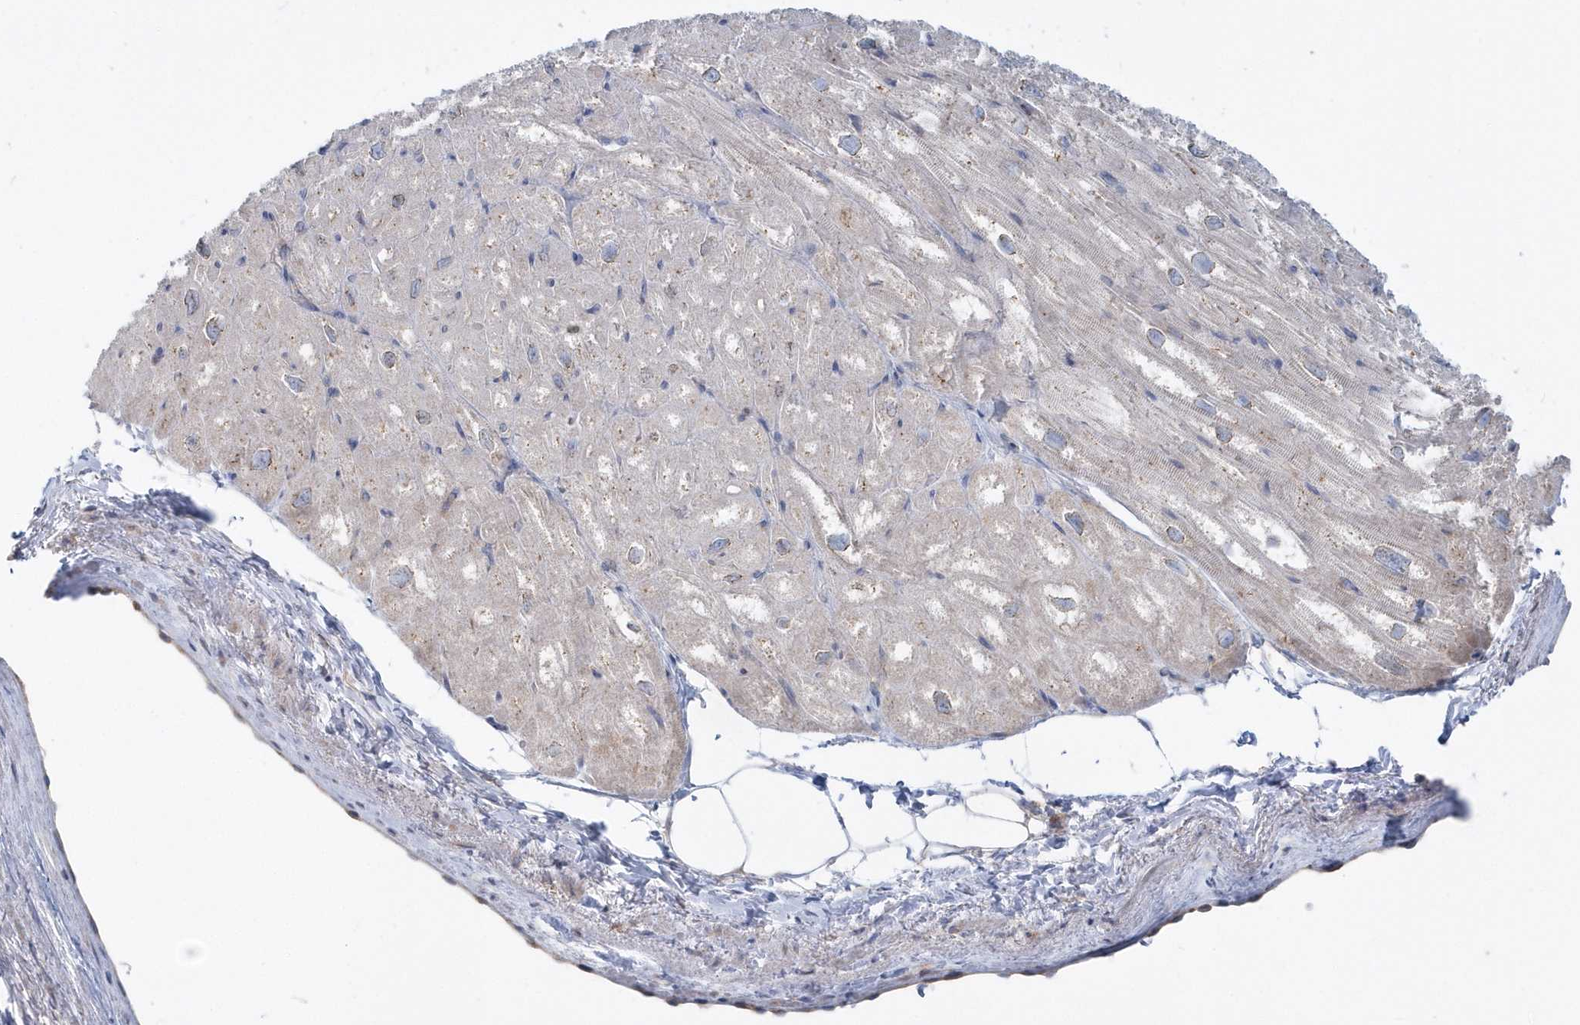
{"staining": {"intensity": "negative", "quantity": "none", "location": "none"}, "tissue": "heart muscle", "cell_type": "Cardiomyocytes", "image_type": "normal", "snomed": [{"axis": "morphology", "description": "Normal tissue, NOS"}, {"axis": "topography", "description": "Heart"}], "caption": "An immunohistochemistry (IHC) image of unremarkable heart muscle is shown. There is no staining in cardiomyocytes of heart muscle.", "gene": "EIF3C", "patient": {"sex": "male", "age": 50}}